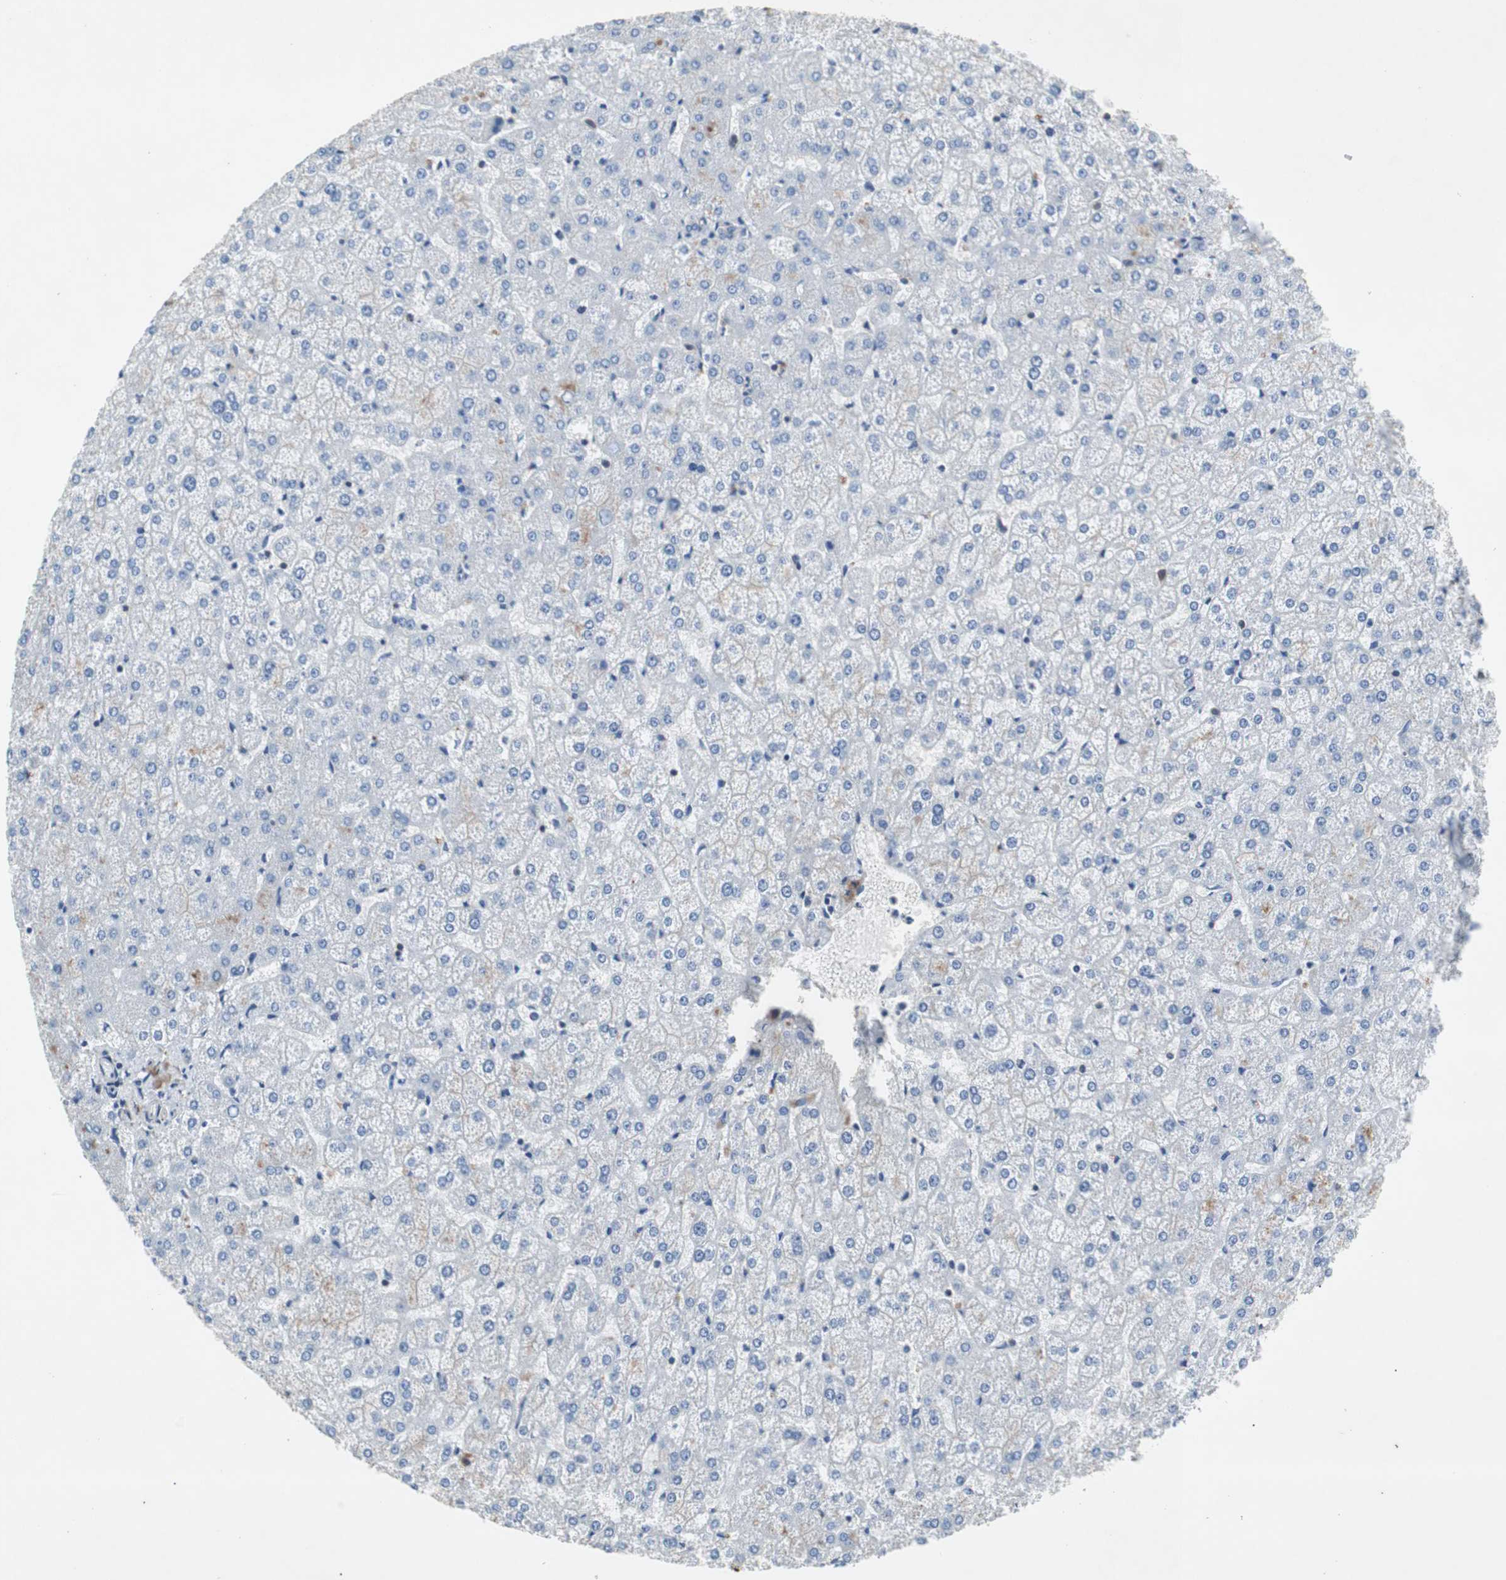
{"staining": {"intensity": "moderate", "quantity": ">75%", "location": "cytoplasmic/membranous"}, "tissue": "liver", "cell_type": "Cholangiocytes", "image_type": "normal", "snomed": [{"axis": "morphology", "description": "Normal tissue, NOS"}, {"axis": "topography", "description": "Liver"}], "caption": "Immunohistochemistry (IHC) micrograph of unremarkable human liver stained for a protein (brown), which shows medium levels of moderate cytoplasmic/membranous expression in approximately >75% of cholangiocytes.", "gene": "GYS1", "patient": {"sex": "female", "age": 32}}